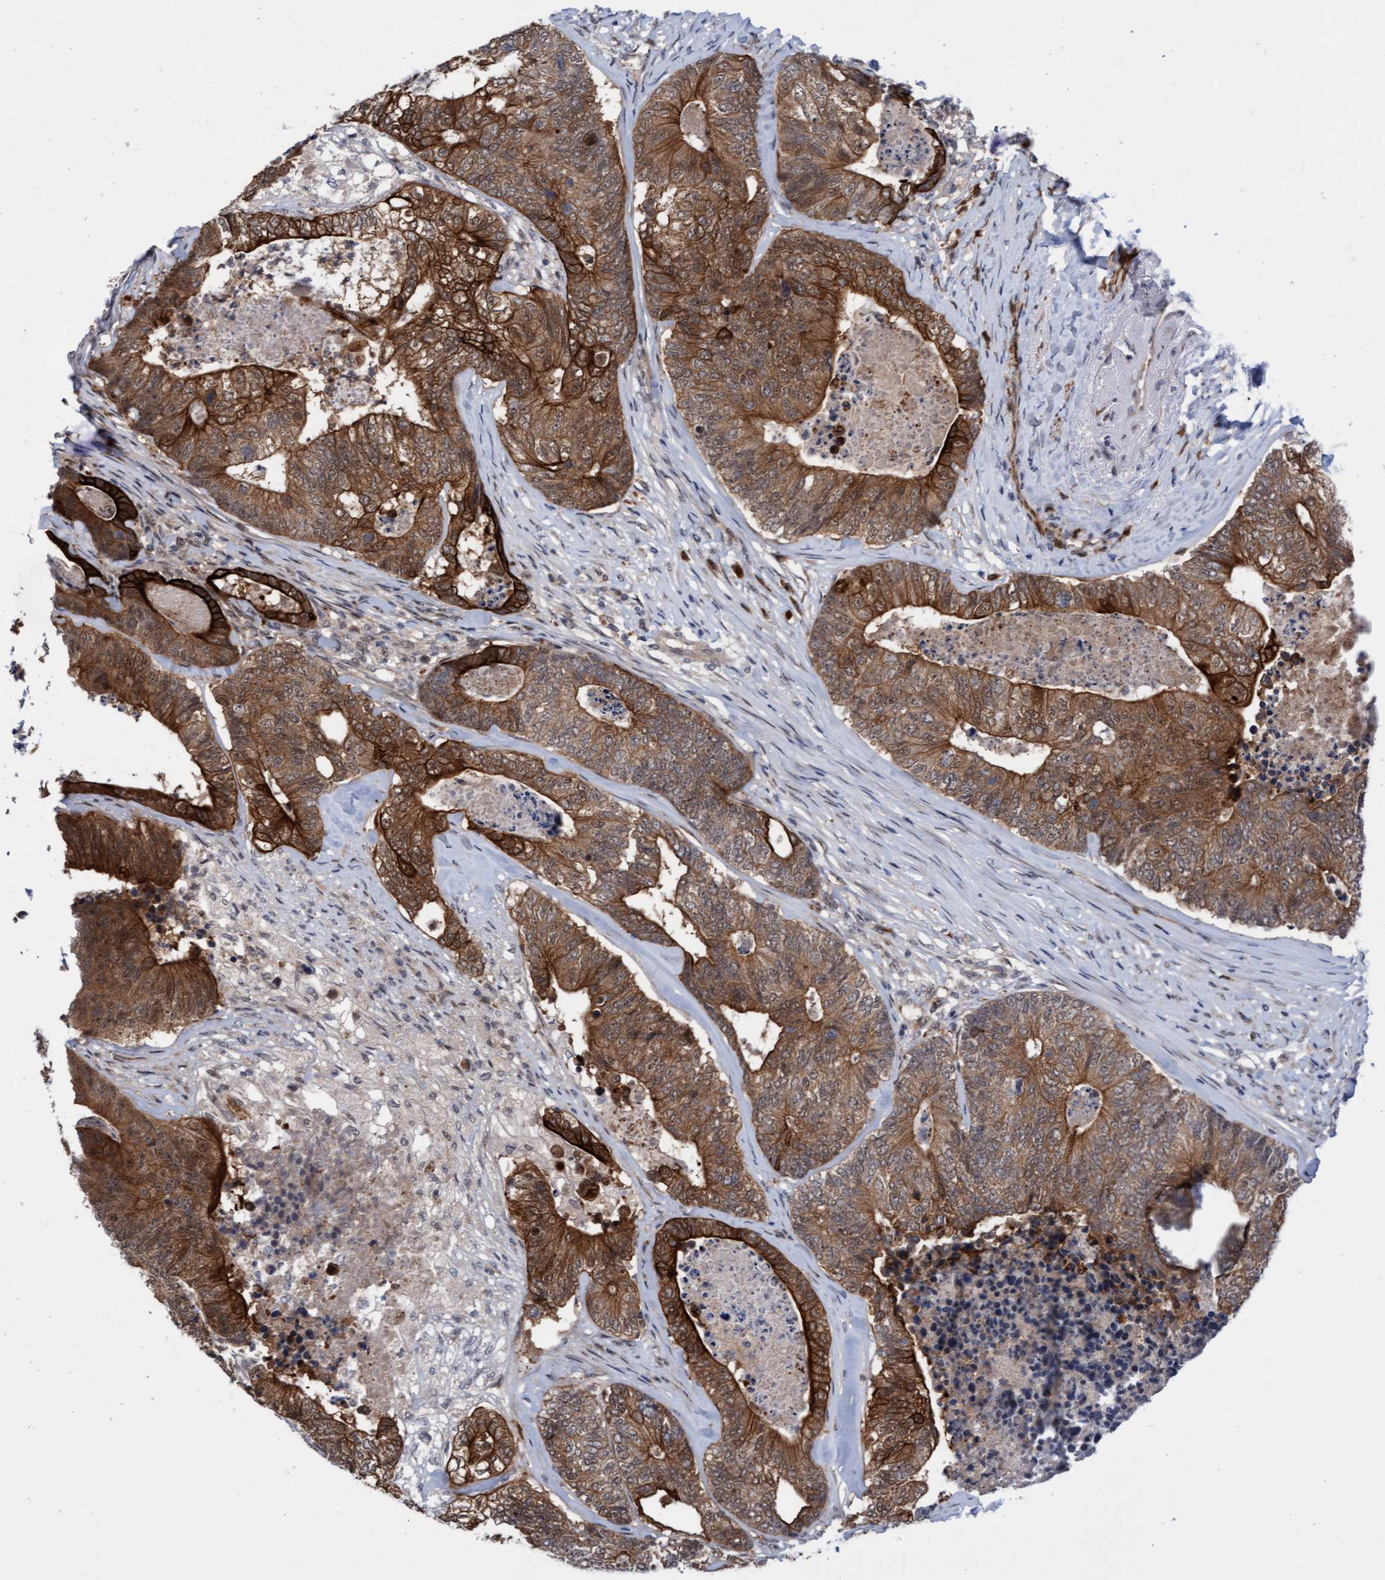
{"staining": {"intensity": "moderate", "quantity": ">75%", "location": "cytoplasmic/membranous"}, "tissue": "colorectal cancer", "cell_type": "Tumor cells", "image_type": "cancer", "snomed": [{"axis": "morphology", "description": "Adenocarcinoma, NOS"}, {"axis": "topography", "description": "Colon"}], "caption": "Brown immunohistochemical staining in colorectal adenocarcinoma shows moderate cytoplasmic/membranous positivity in about >75% of tumor cells.", "gene": "RAP1GAP2", "patient": {"sex": "female", "age": 67}}